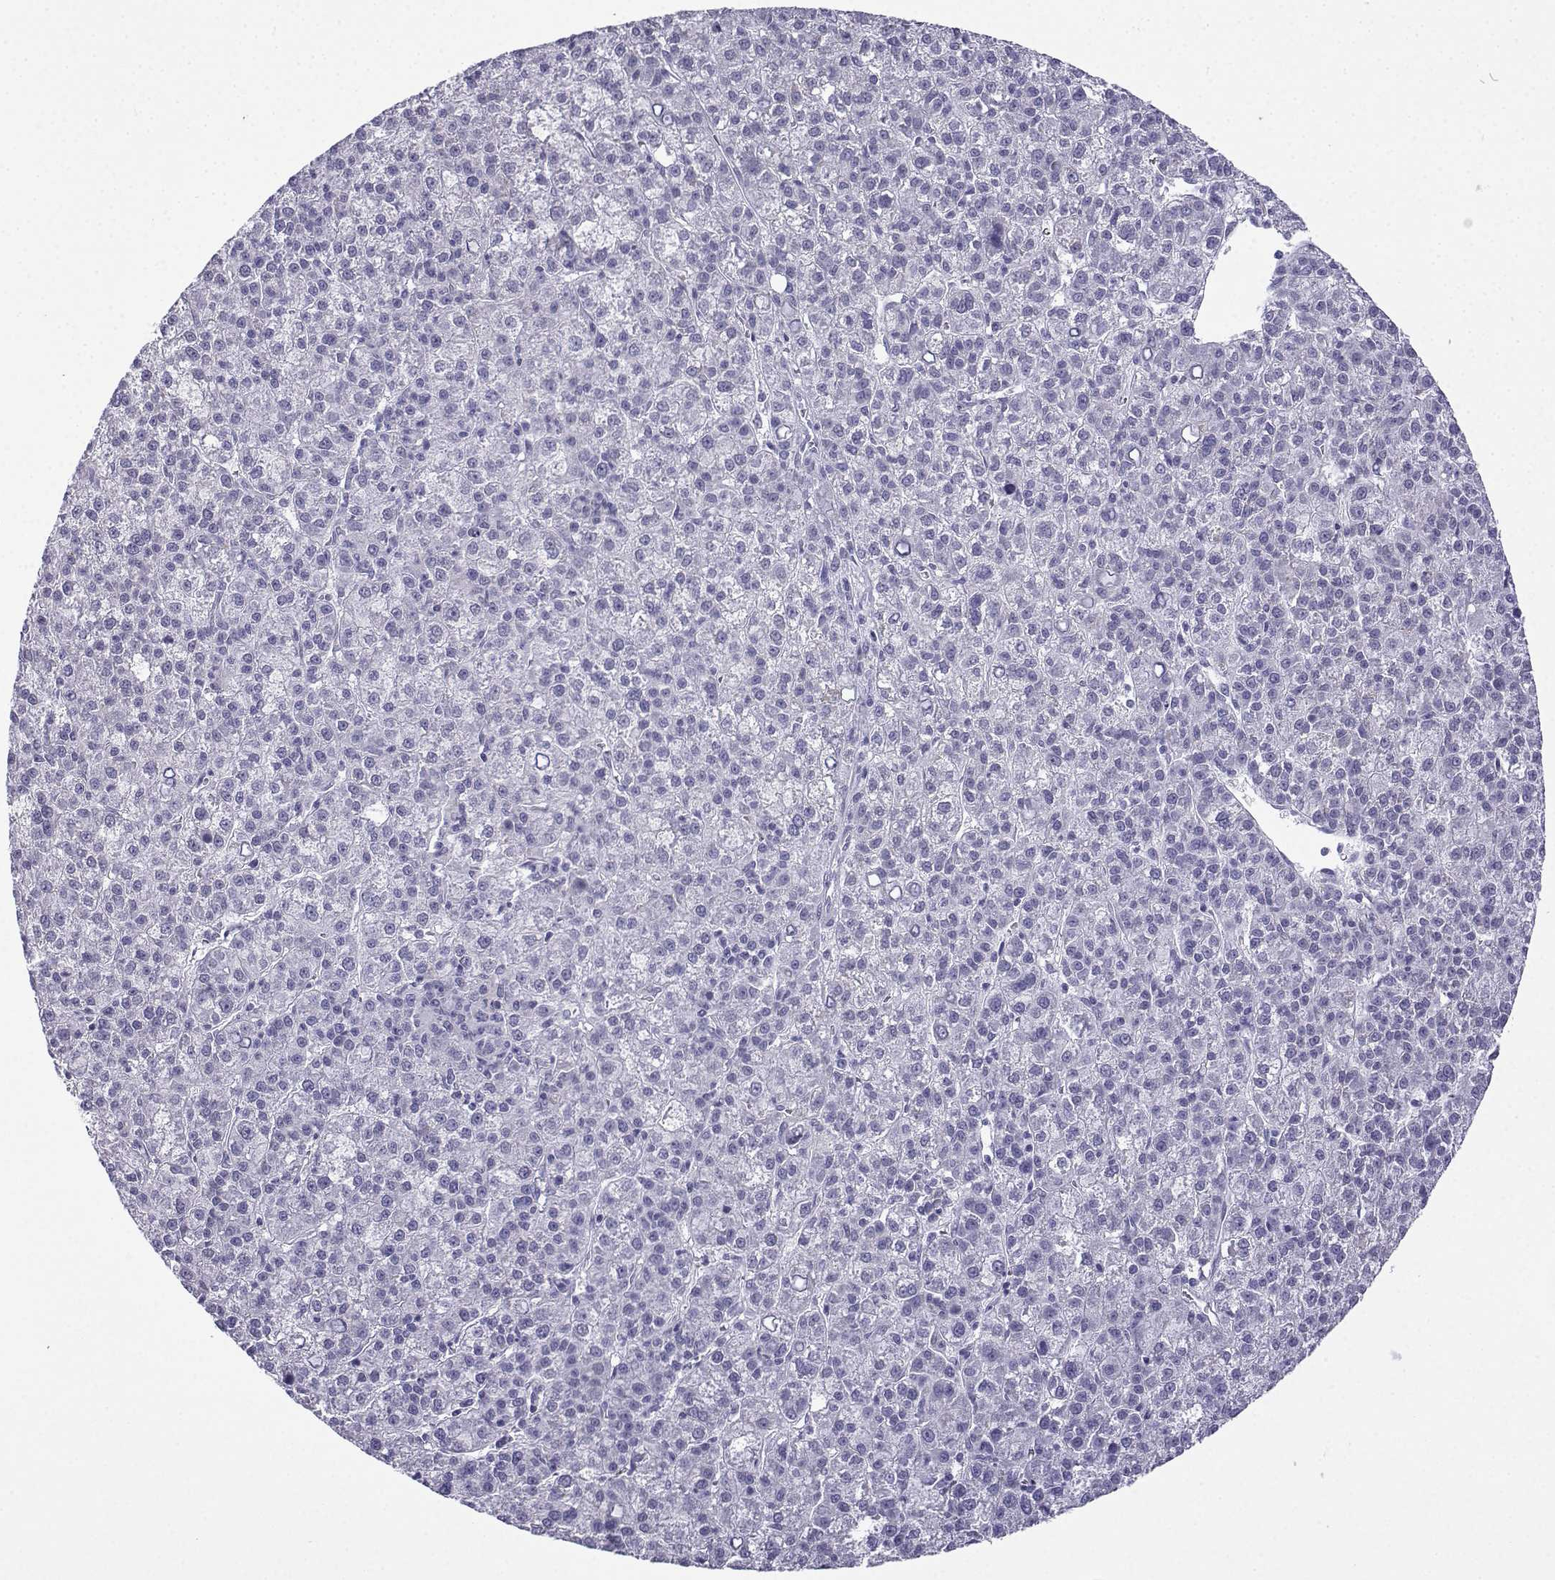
{"staining": {"intensity": "negative", "quantity": "none", "location": "none"}, "tissue": "liver cancer", "cell_type": "Tumor cells", "image_type": "cancer", "snomed": [{"axis": "morphology", "description": "Carcinoma, Hepatocellular, NOS"}, {"axis": "topography", "description": "Liver"}], "caption": "Protein analysis of liver hepatocellular carcinoma reveals no significant expression in tumor cells. (DAB immunohistochemistry (IHC) with hematoxylin counter stain).", "gene": "ACRBP", "patient": {"sex": "female", "age": 60}}